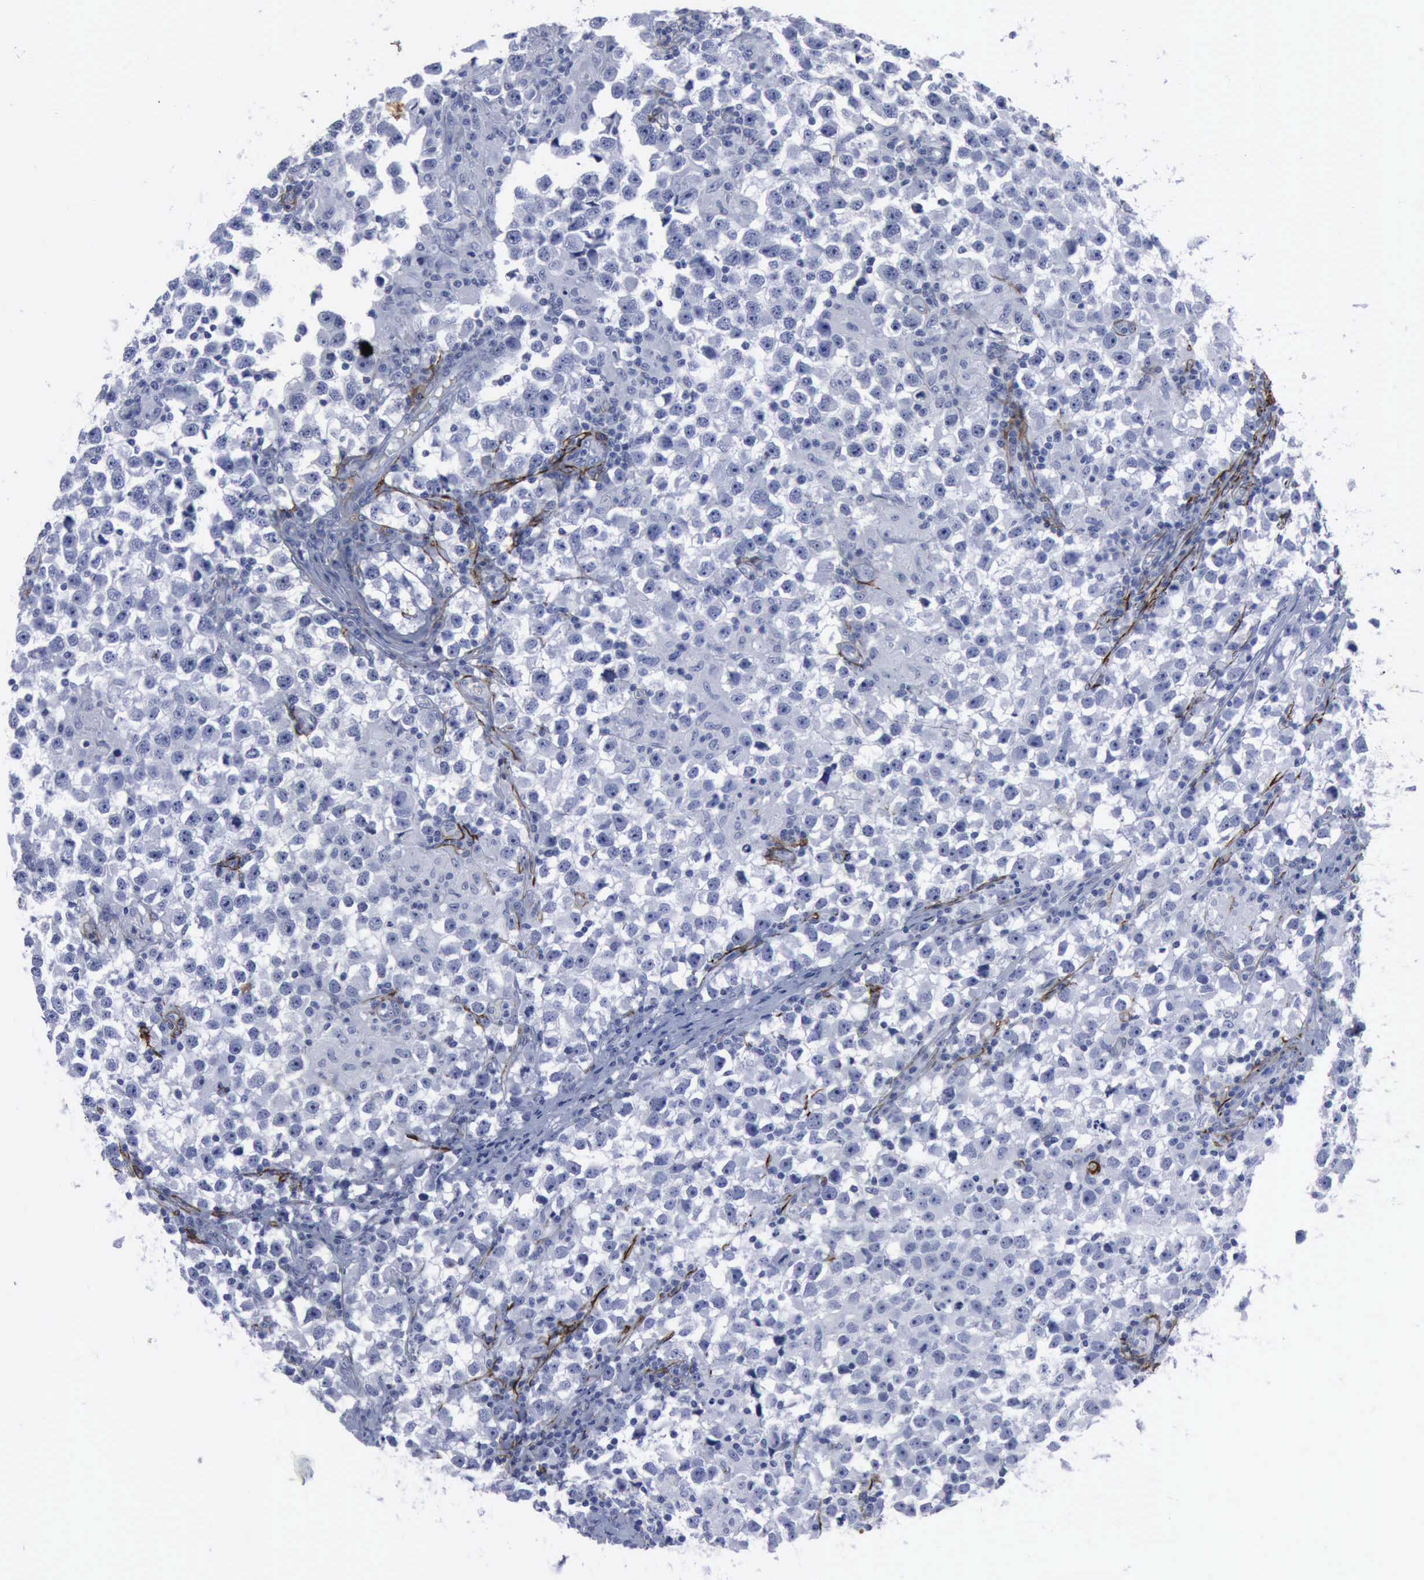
{"staining": {"intensity": "negative", "quantity": "none", "location": "none"}, "tissue": "testis cancer", "cell_type": "Tumor cells", "image_type": "cancer", "snomed": [{"axis": "morphology", "description": "Seminoma, NOS"}, {"axis": "topography", "description": "Testis"}], "caption": "An immunohistochemistry (IHC) image of testis cancer is shown. There is no staining in tumor cells of testis cancer.", "gene": "NGFR", "patient": {"sex": "male", "age": 33}}